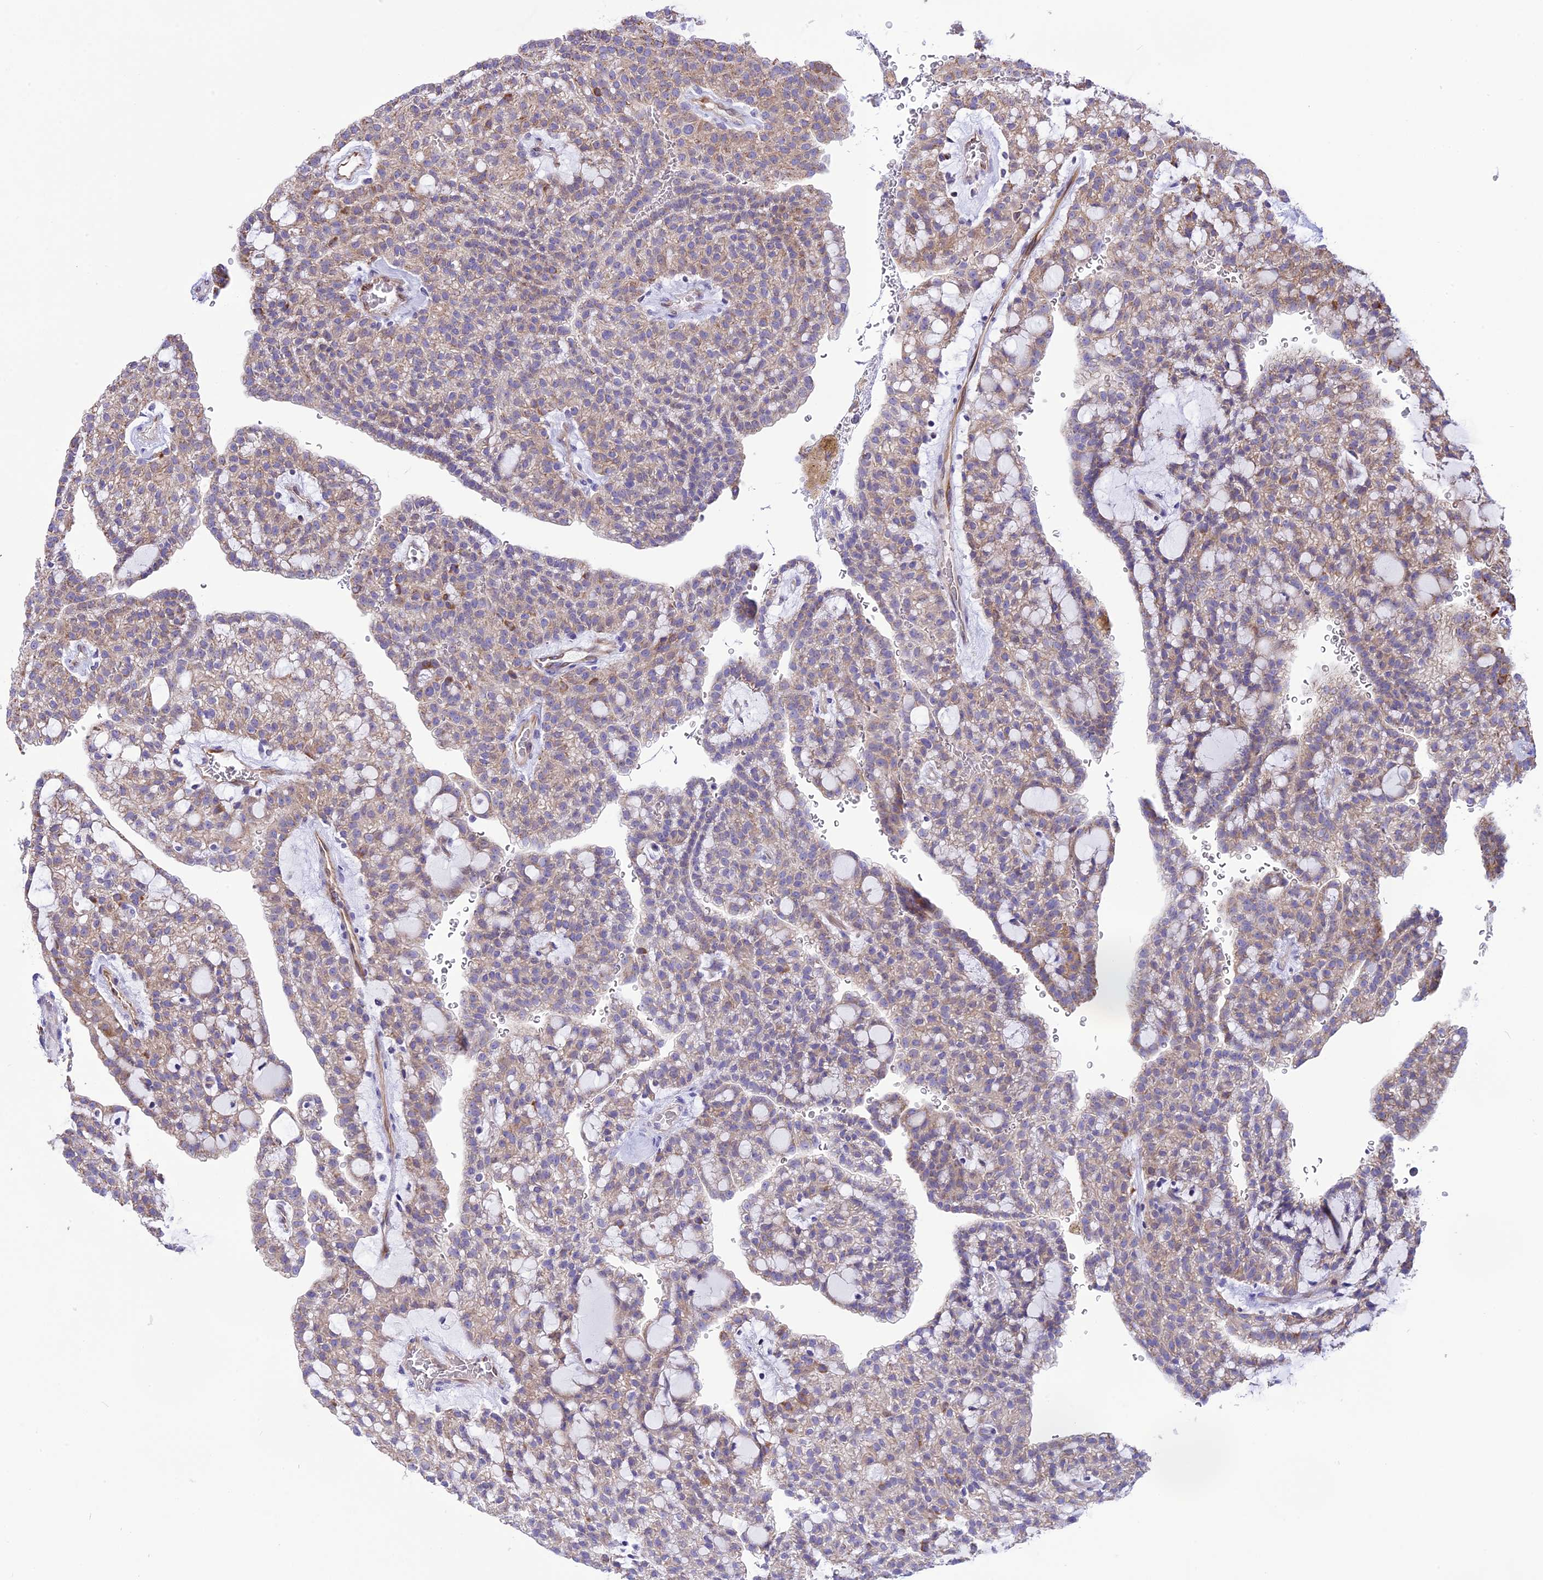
{"staining": {"intensity": "weak", "quantity": "25%-75%", "location": "cytoplasmic/membranous"}, "tissue": "renal cancer", "cell_type": "Tumor cells", "image_type": "cancer", "snomed": [{"axis": "morphology", "description": "Adenocarcinoma, NOS"}, {"axis": "topography", "description": "Kidney"}], "caption": "Immunohistochemistry (IHC) of human renal cancer reveals low levels of weak cytoplasmic/membranous staining in about 25%-75% of tumor cells.", "gene": "DOC2B", "patient": {"sex": "male", "age": 63}}